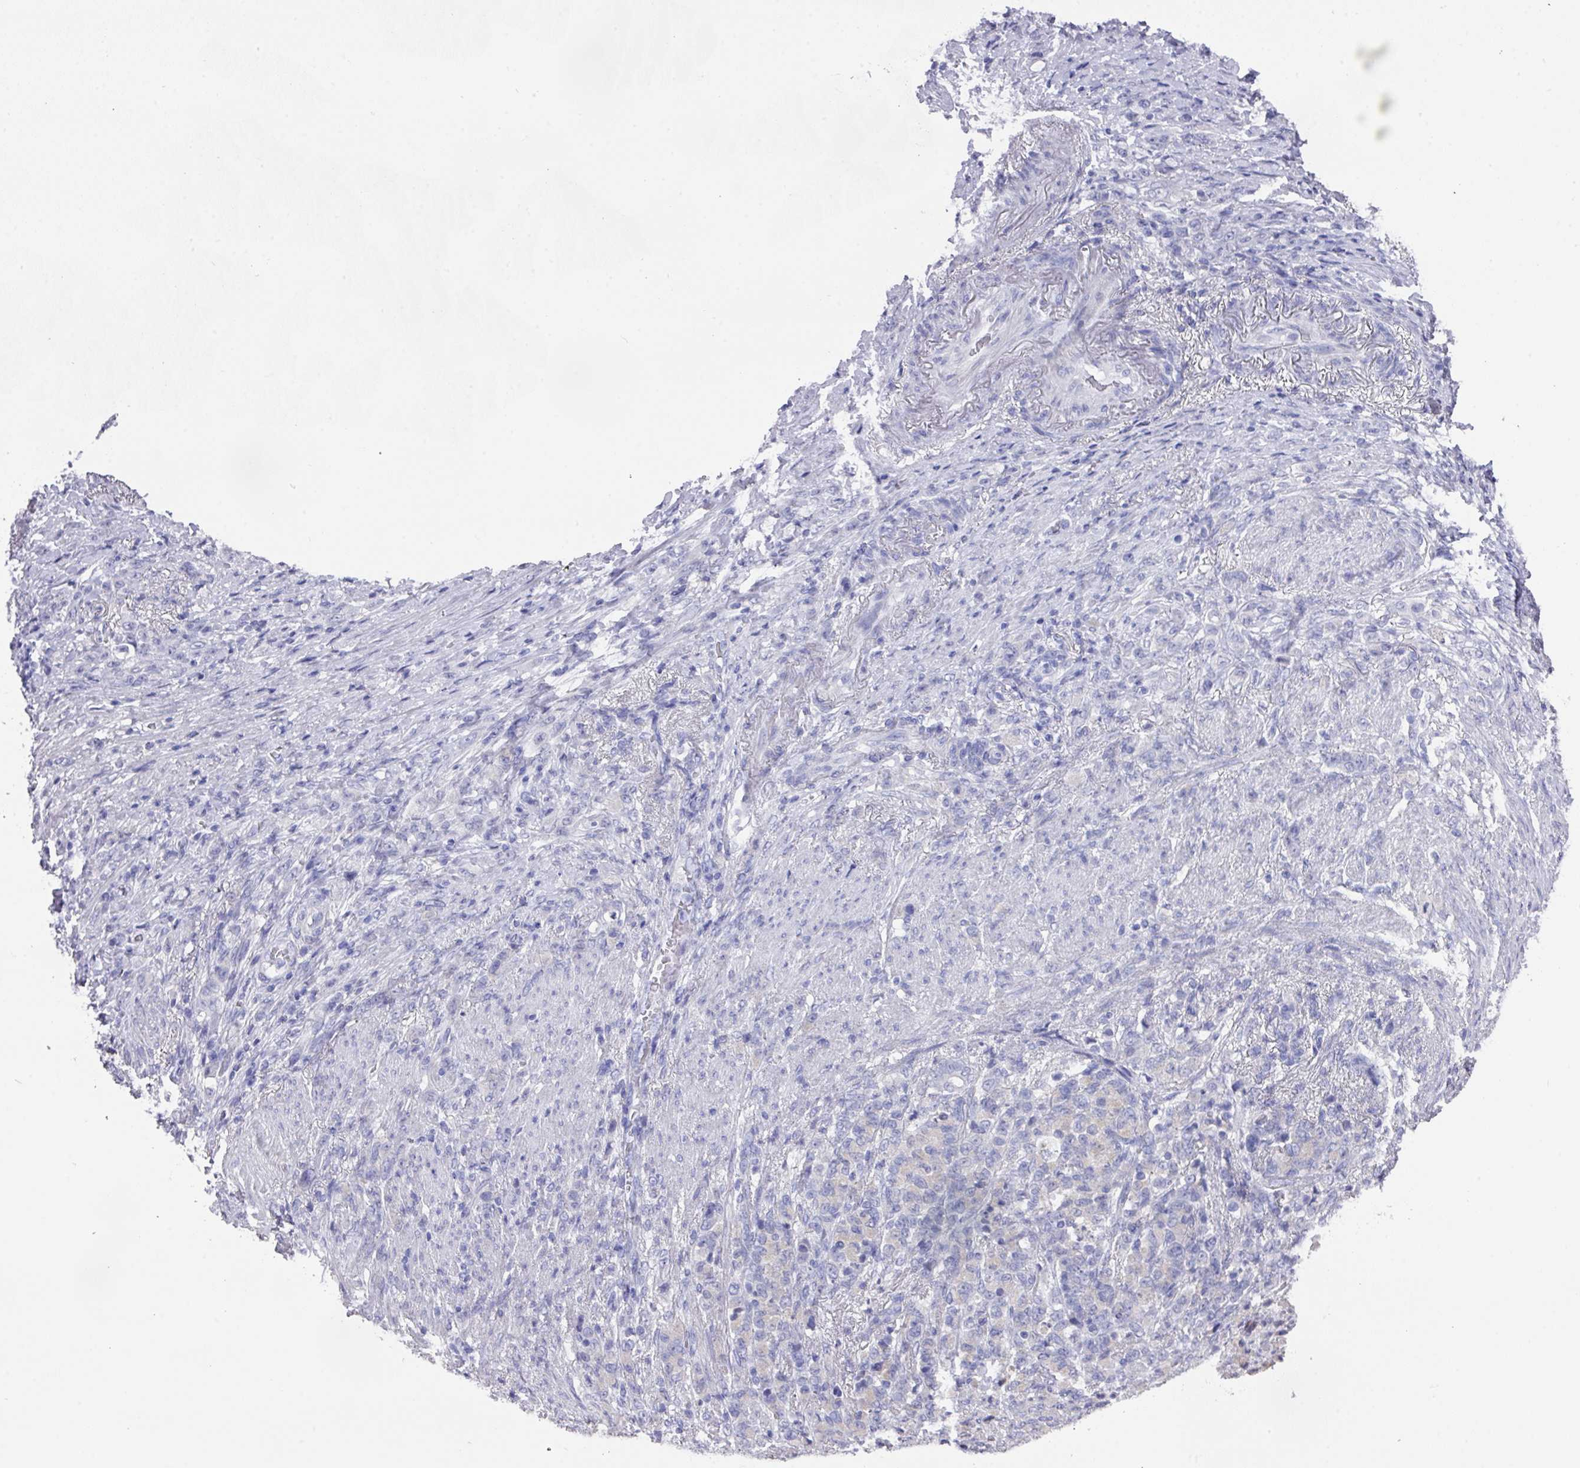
{"staining": {"intensity": "negative", "quantity": "none", "location": "none"}, "tissue": "stomach cancer", "cell_type": "Tumor cells", "image_type": "cancer", "snomed": [{"axis": "morphology", "description": "Adenocarcinoma, NOS"}, {"axis": "topography", "description": "Stomach"}], "caption": "There is no significant staining in tumor cells of stomach adenocarcinoma.", "gene": "DAZL", "patient": {"sex": "female", "age": 79}}